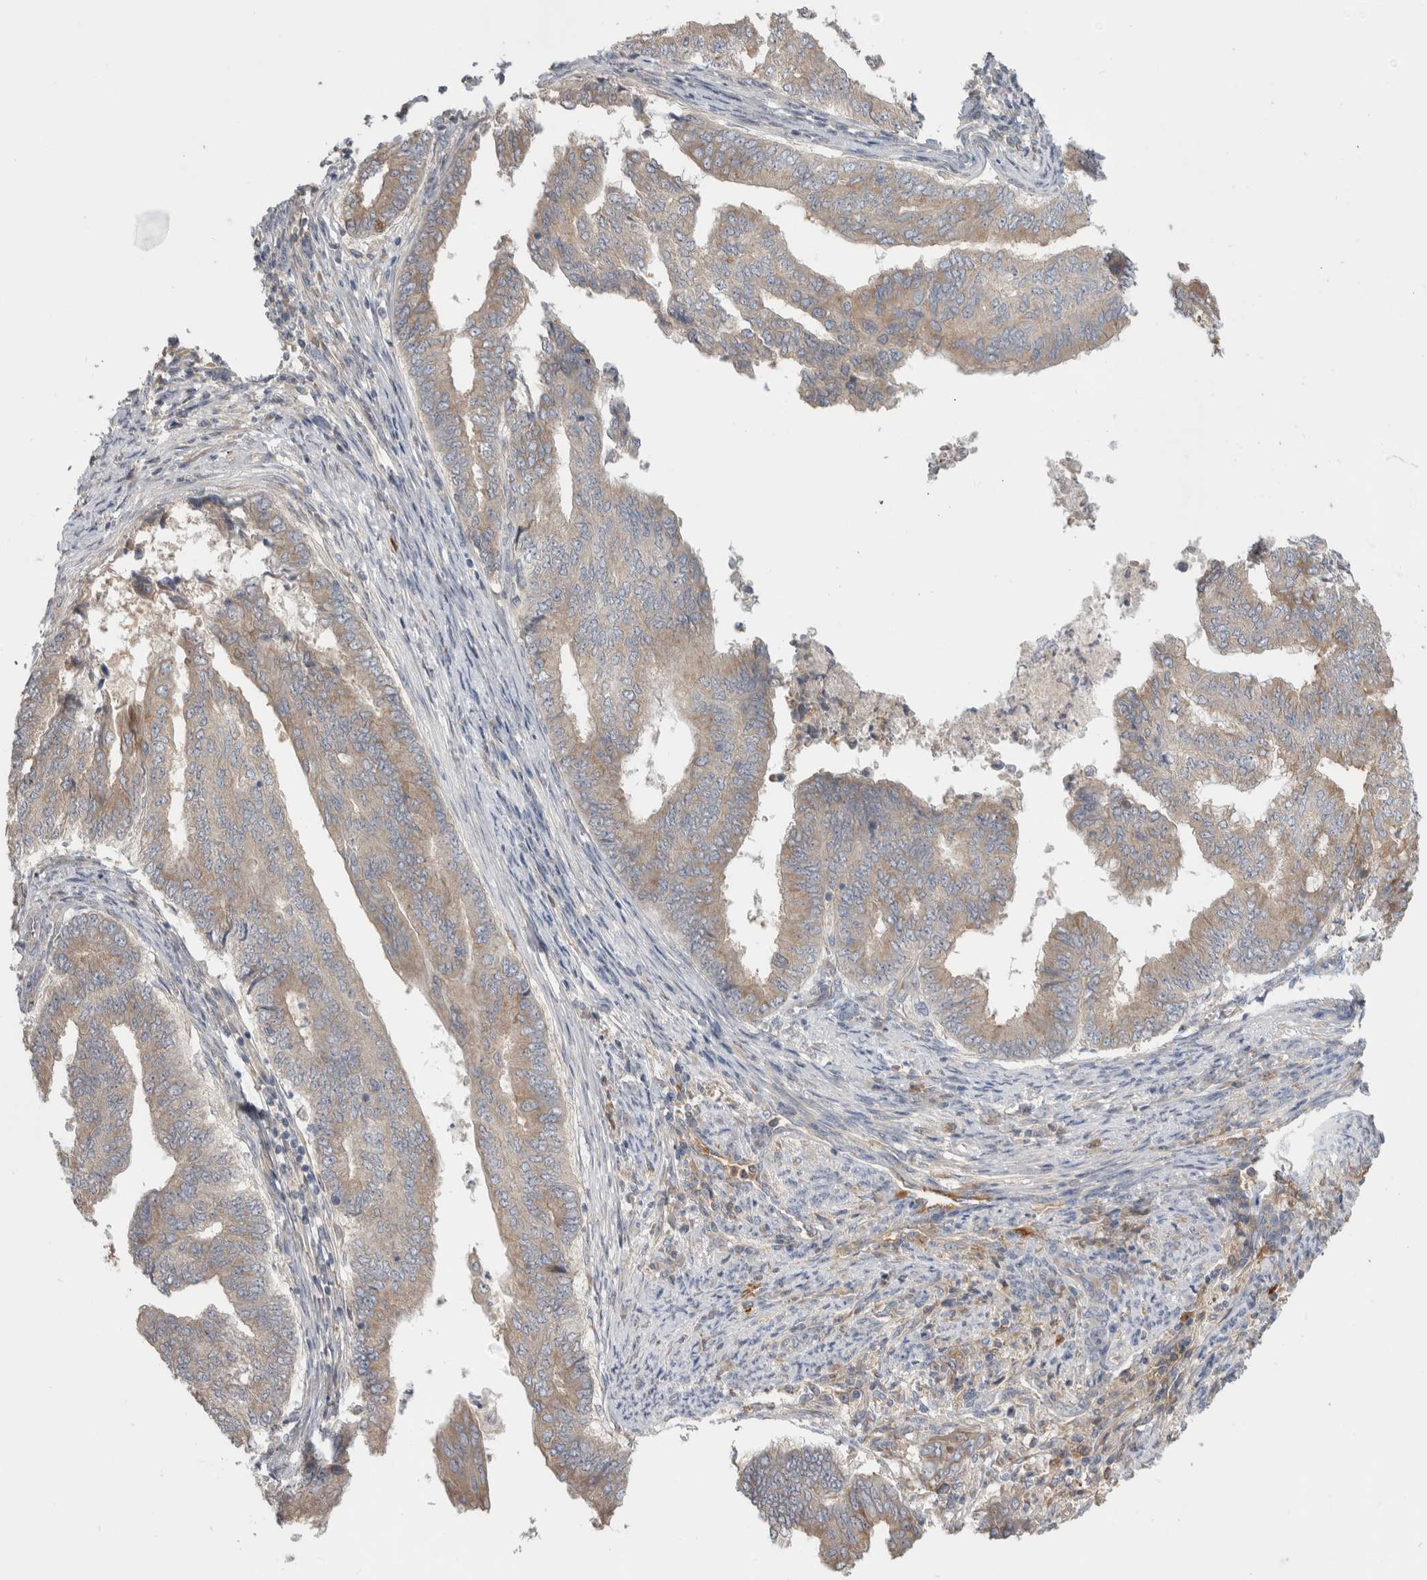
{"staining": {"intensity": "weak", "quantity": "25%-75%", "location": "cytoplasmic/membranous"}, "tissue": "endometrial cancer", "cell_type": "Tumor cells", "image_type": "cancer", "snomed": [{"axis": "morphology", "description": "Polyp, NOS"}, {"axis": "morphology", "description": "Adenocarcinoma, NOS"}, {"axis": "morphology", "description": "Adenoma, NOS"}, {"axis": "topography", "description": "Endometrium"}], "caption": "Immunohistochemical staining of human endometrial cancer demonstrates low levels of weak cytoplasmic/membranous positivity in about 25%-75% of tumor cells.", "gene": "TBCE", "patient": {"sex": "female", "age": 79}}